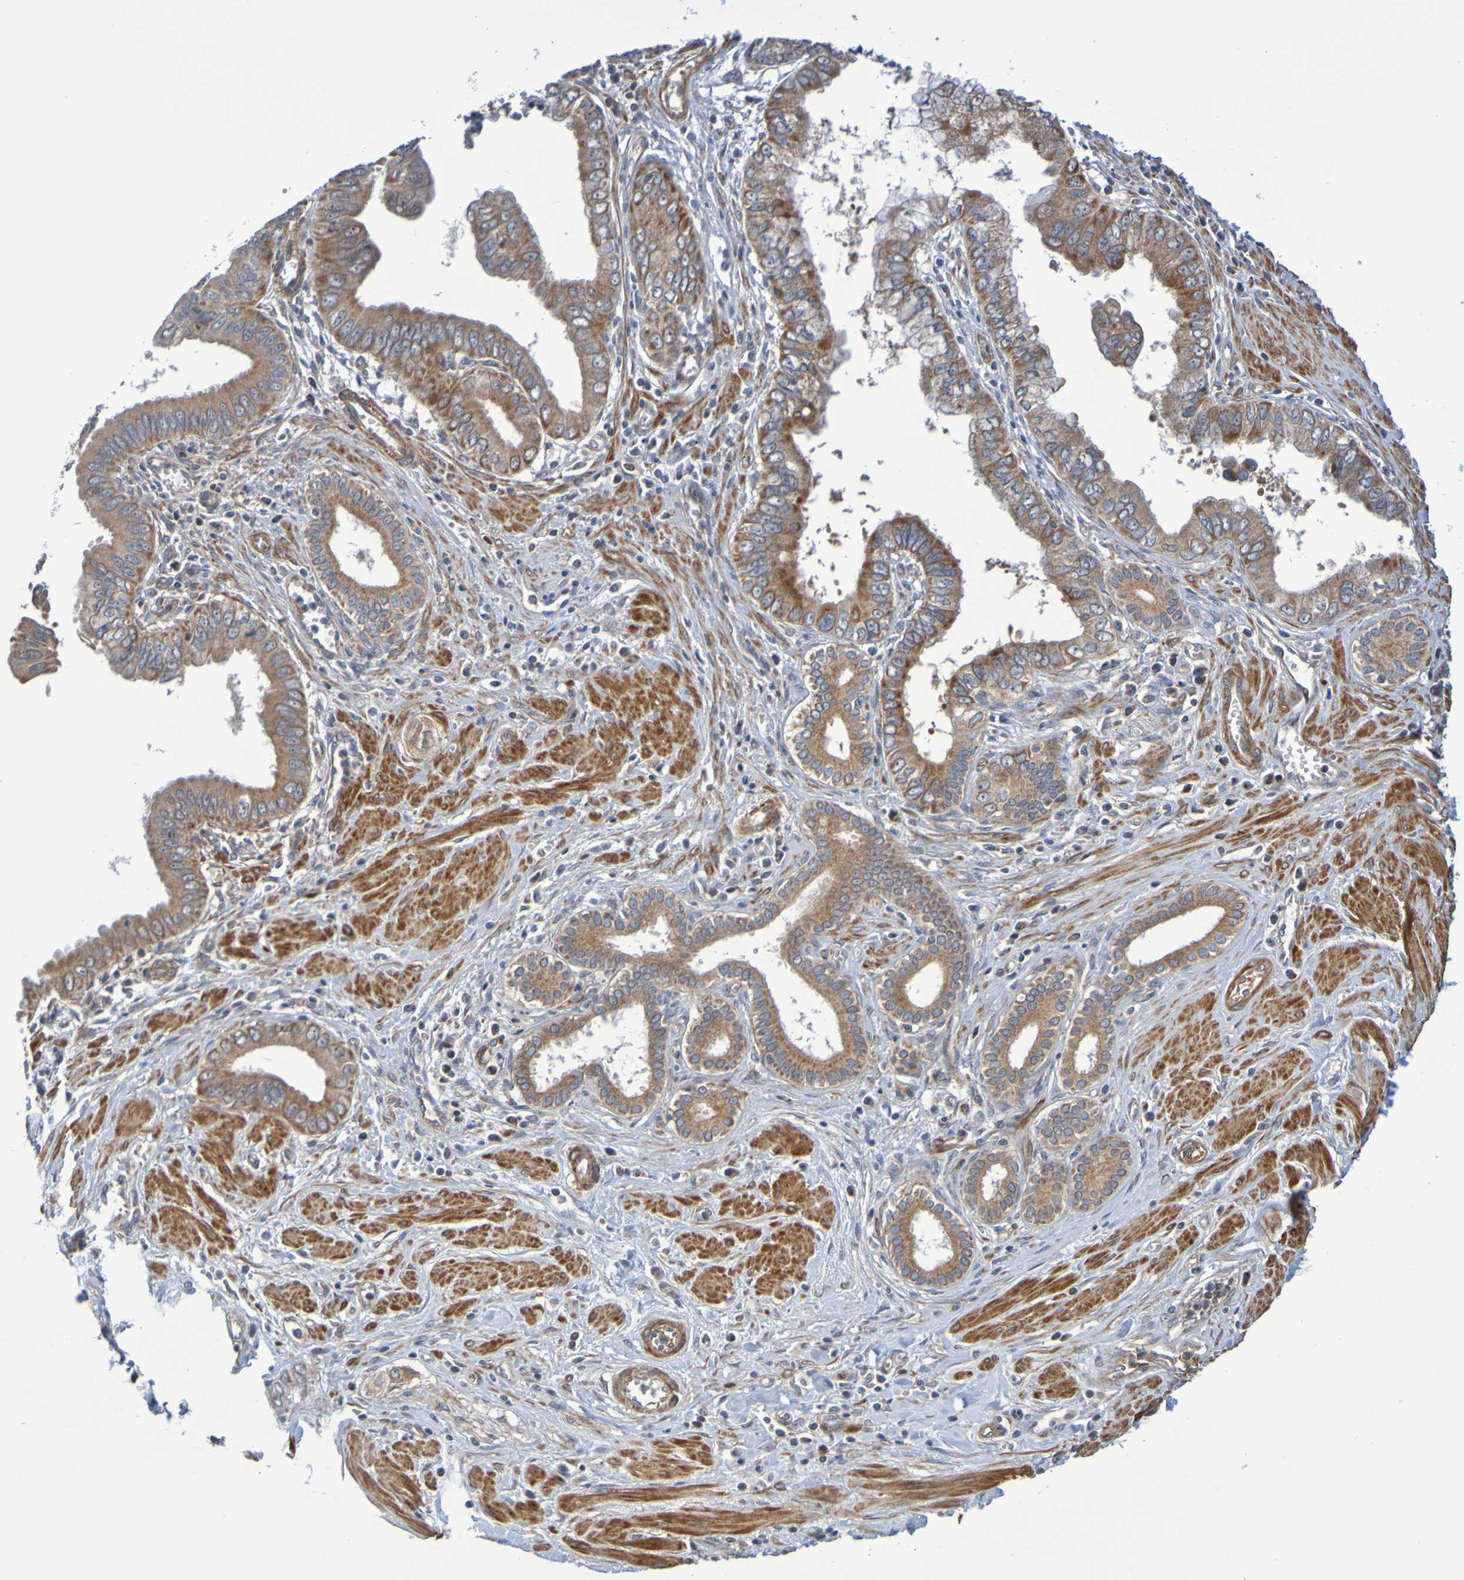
{"staining": {"intensity": "moderate", "quantity": ">75%", "location": "cytoplasmic/membranous"}, "tissue": "pancreatic cancer", "cell_type": "Tumor cells", "image_type": "cancer", "snomed": [{"axis": "morphology", "description": "Normal tissue, NOS"}, {"axis": "topography", "description": "Lymph node"}], "caption": "The immunohistochemical stain shows moderate cytoplasmic/membranous staining in tumor cells of pancreatic cancer tissue.", "gene": "CCDC51", "patient": {"sex": "male", "age": 50}}